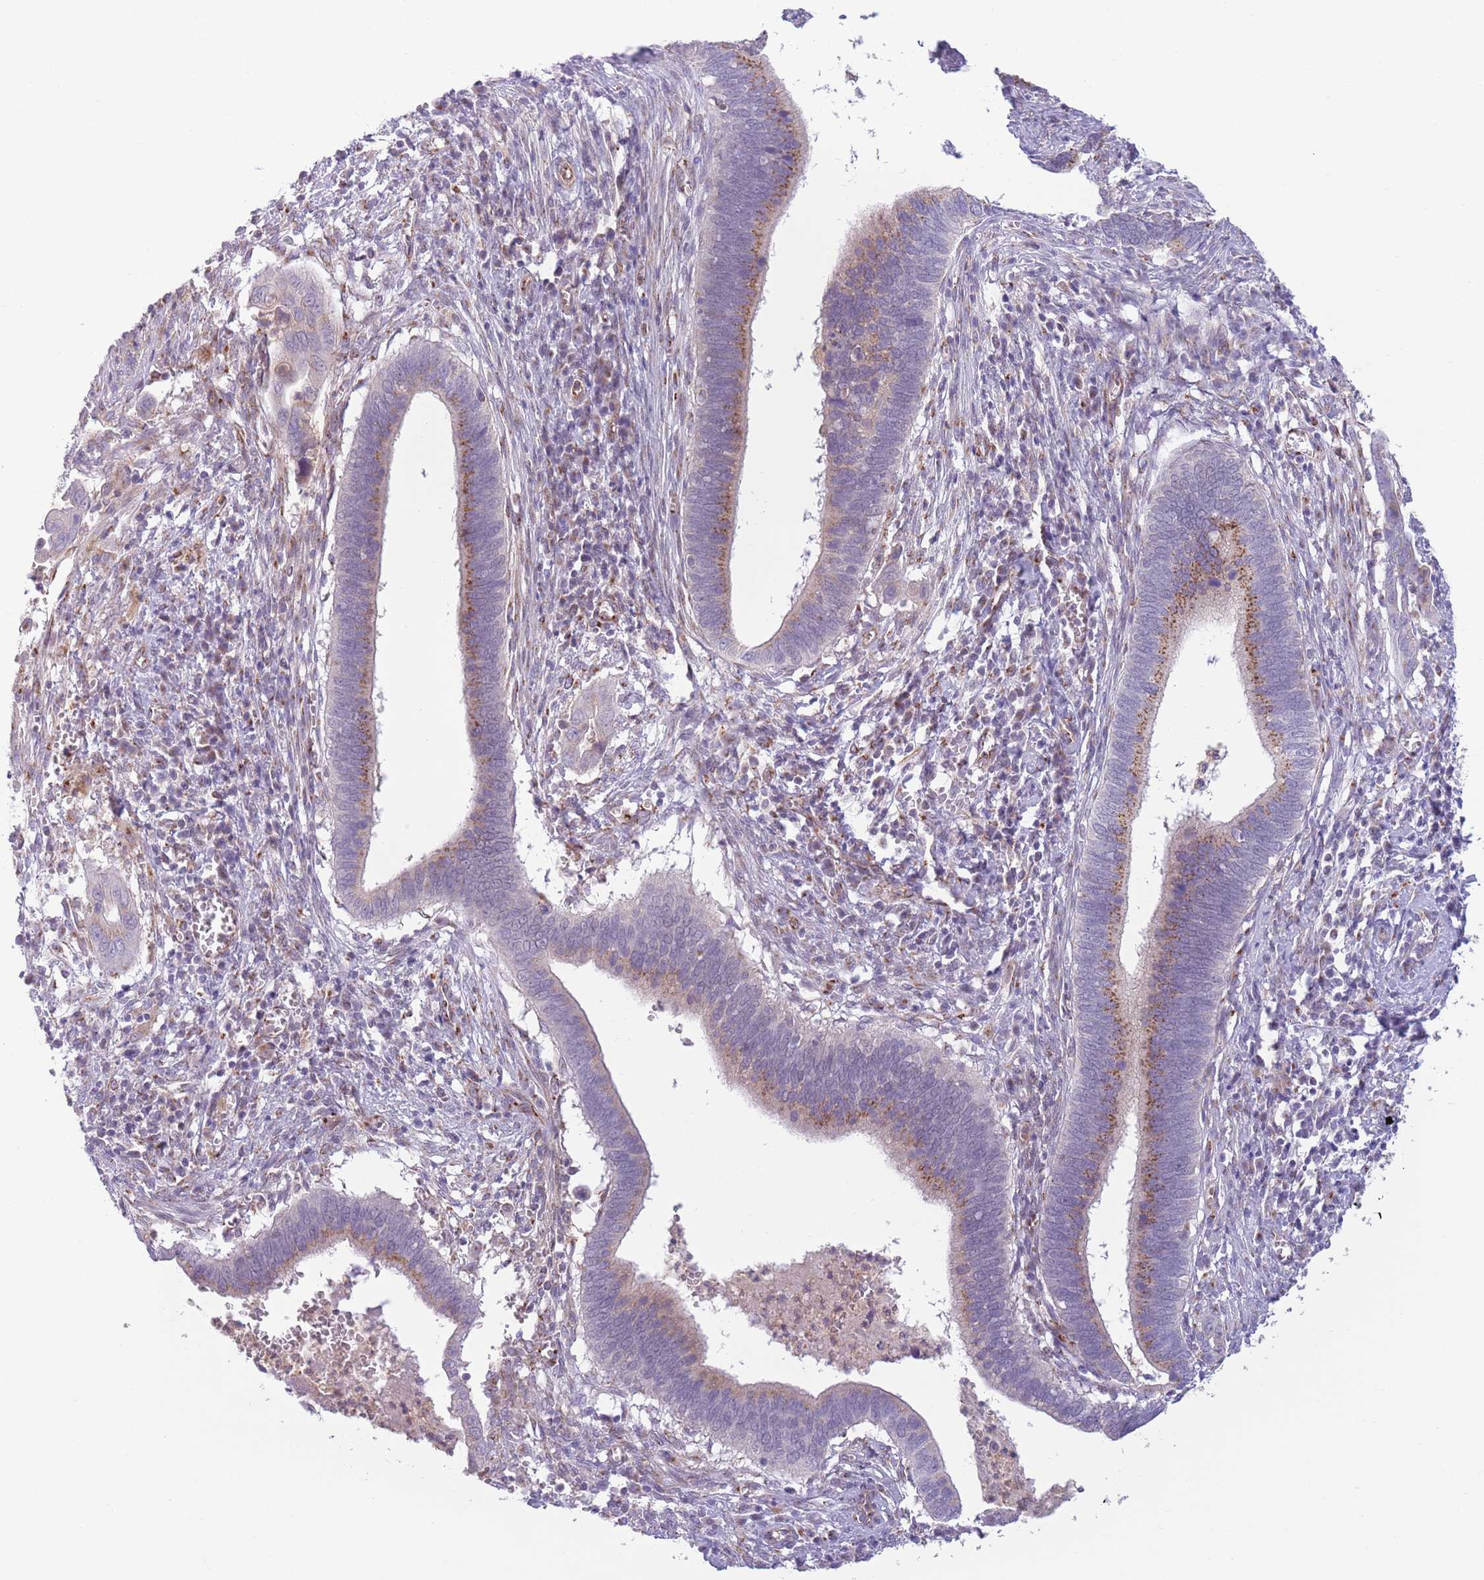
{"staining": {"intensity": "moderate", "quantity": ">75%", "location": "cytoplasmic/membranous"}, "tissue": "cervical cancer", "cell_type": "Tumor cells", "image_type": "cancer", "snomed": [{"axis": "morphology", "description": "Adenocarcinoma, NOS"}, {"axis": "topography", "description": "Cervix"}], "caption": "This is an image of immunohistochemistry (IHC) staining of cervical cancer, which shows moderate expression in the cytoplasmic/membranous of tumor cells.", "gene": "C20orf96", "patient": {"sex": "female", "age": 42}}